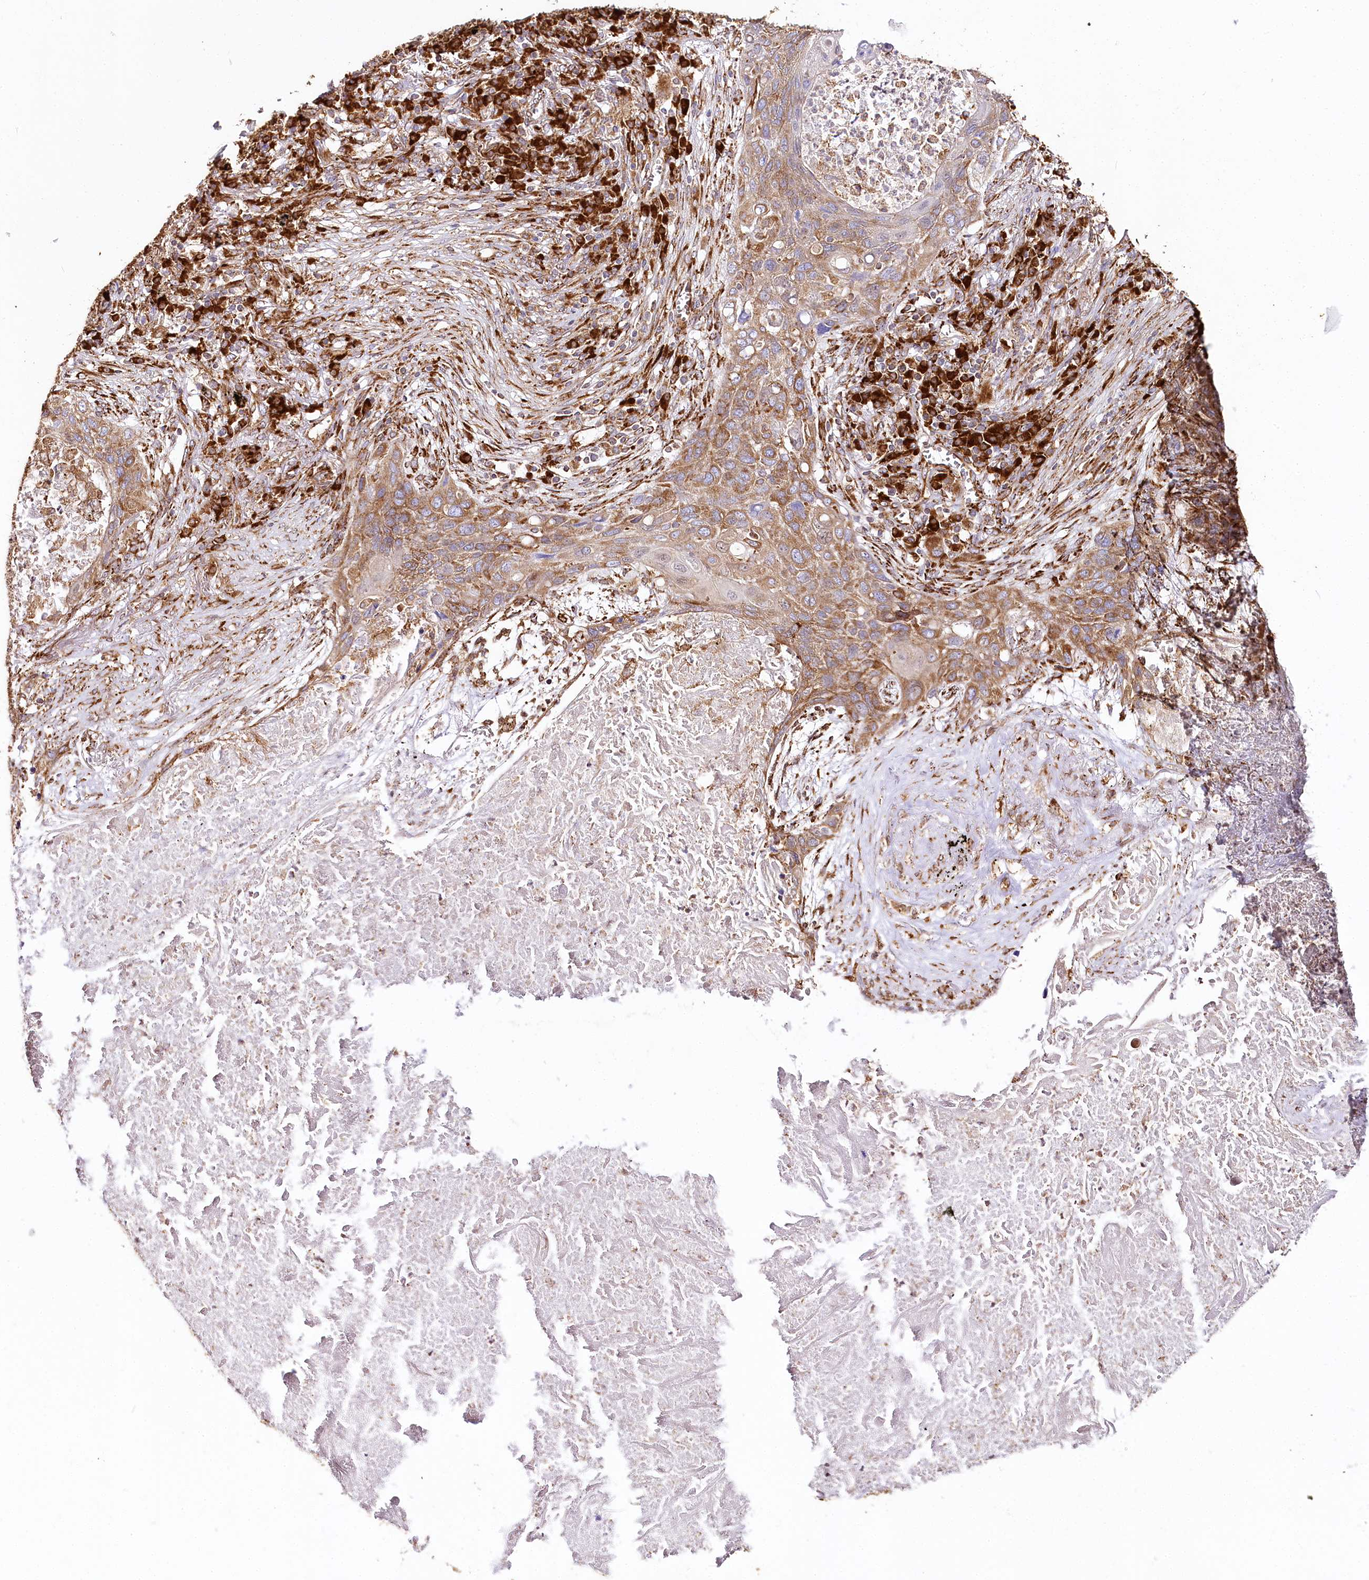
{"staining": {"intensity": "moderate", "quantity": ">75%", "location": "cytoplasmic/membranous"}, "tissue": "lung cancer", "cell_type": "Tumor cells", "image_type": "cancer", "snomed": [{"axis": "morphology", "description": "Squamous cell carcinoma, NOS"}, {"axis": "topography", "description": "Lung"}], "caption": "This image reveals immunohistochemistry (IHC) staining of human lung cancer, with medium moderate cytoplasmic/membranous positivity in about >75% of tumor cells.", "gene": "CNPY2", "patient": {"sex": "female", "age": 63}}